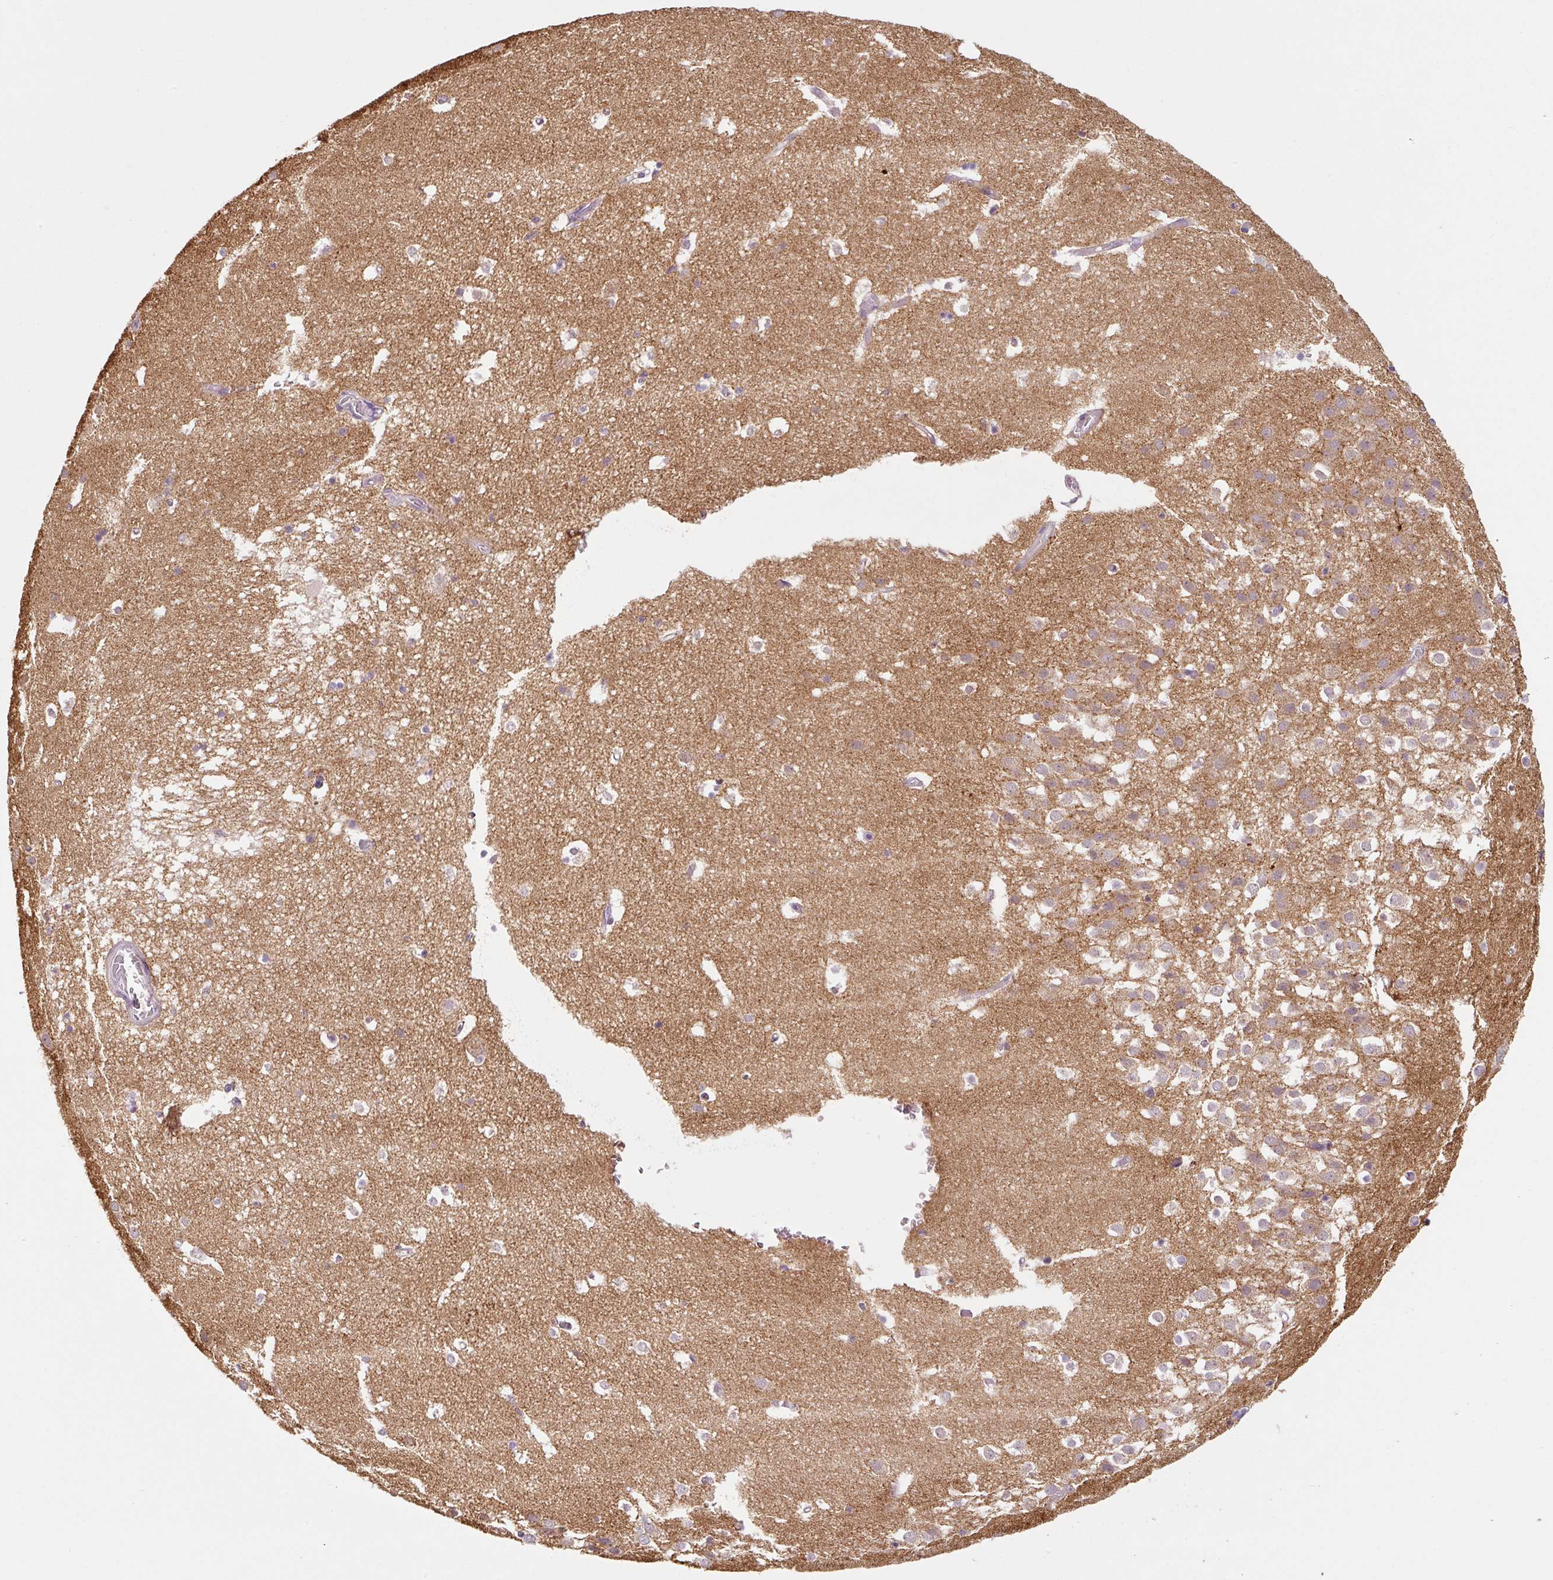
{"staining": {"intensity": "negative", "quantity": "none", "location": "none"}, "tissue": "hippocampus", "cell_type": "Glial cells", "image_type": "normal", "snomed": [{"axis": "morphology", "description": "Normal tissue, NOS"}, {"axis": "topography", "description": "Hippocampus"}], "caption": "Immunohistochemistry (IHC) micrograph of normal hippocampus stained for a protein (brown), which shows no staining in glial cells.", "gene": "PRKAA2", "patient": {"sex": "female", "age": 52}}